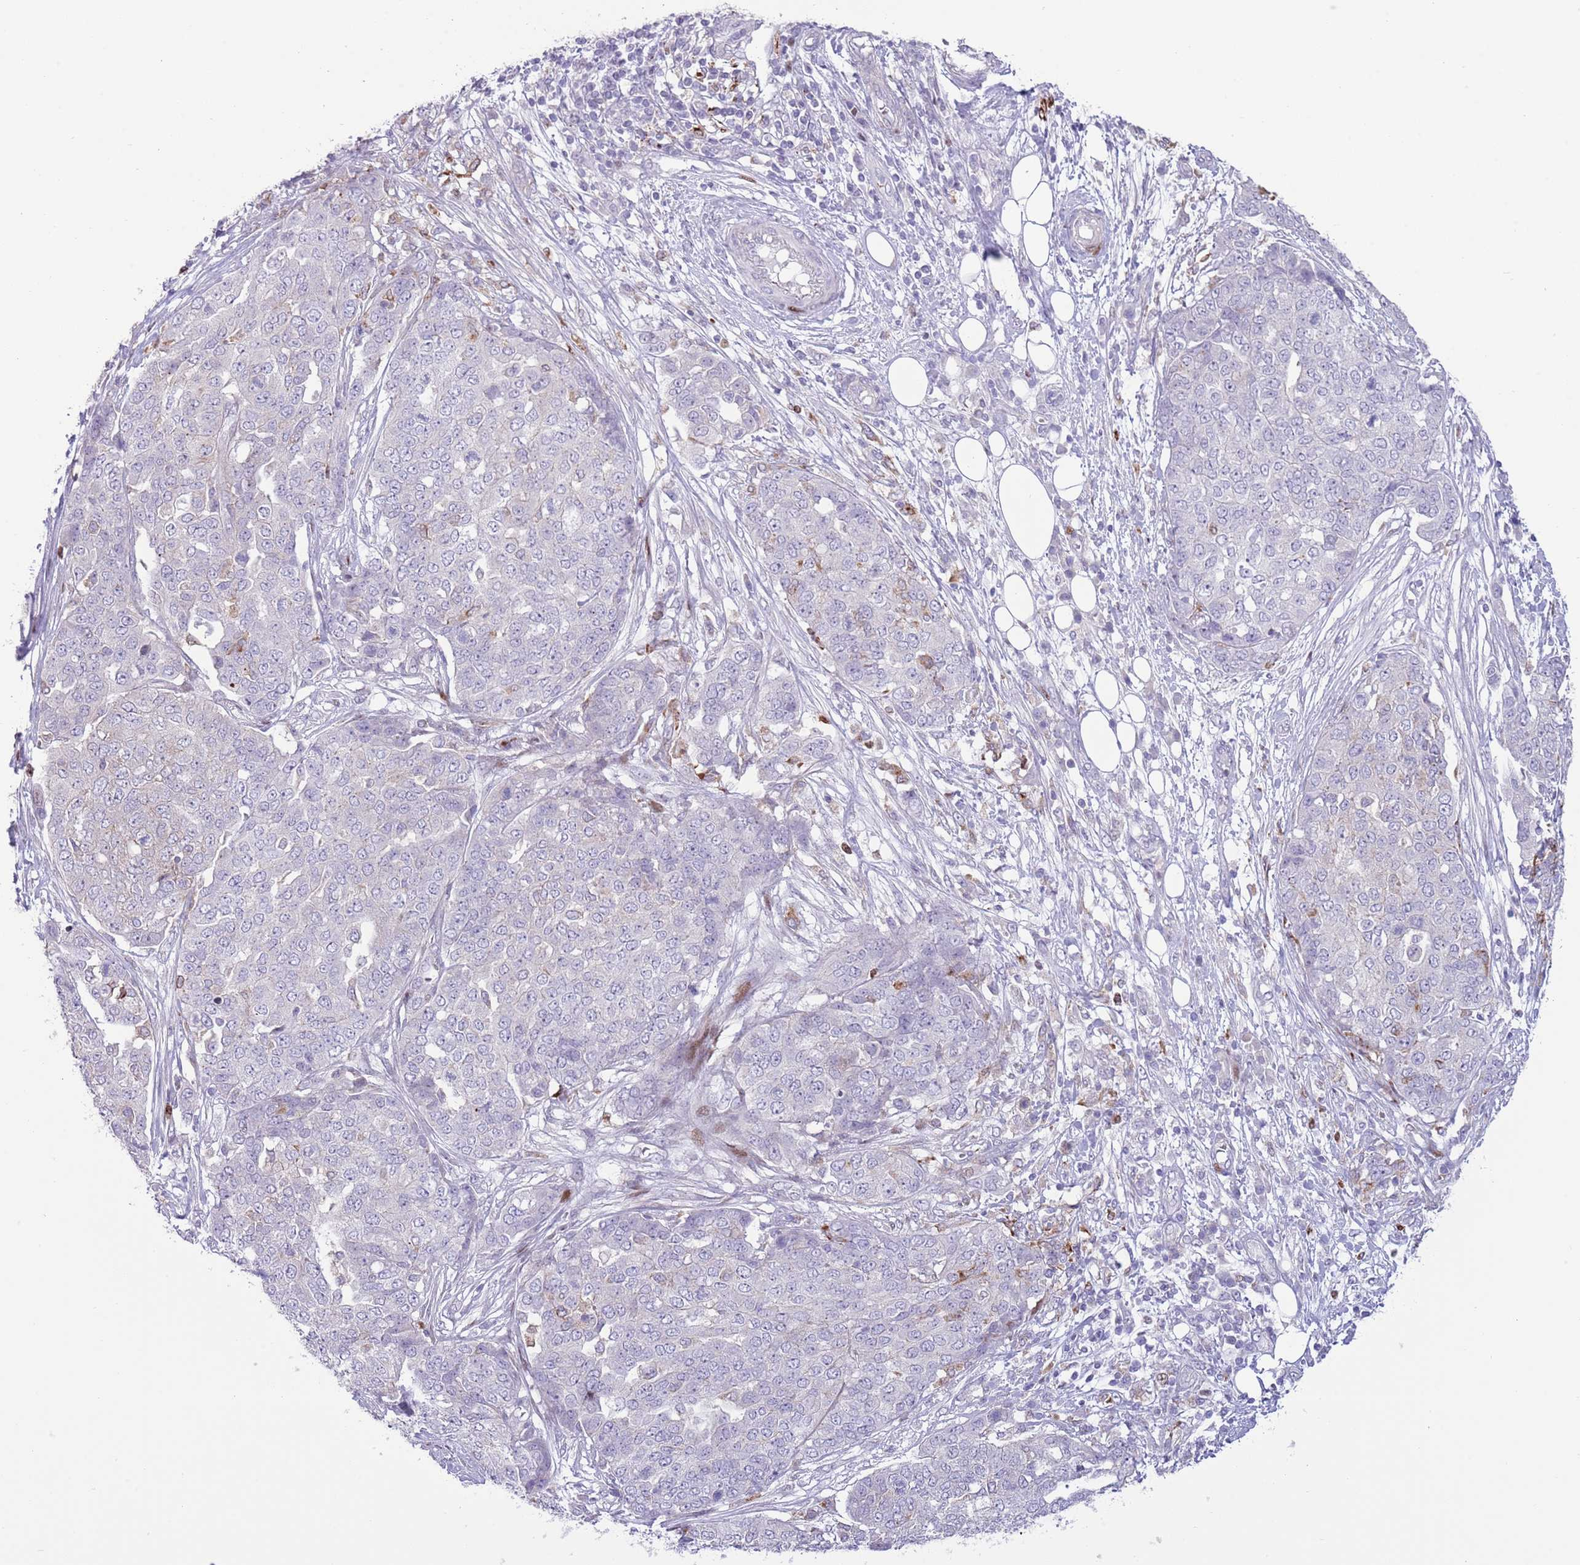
{"staining": {"intensity": "negative", "quantity": "none", "location": "none"}, "tissue": "ovarian cancer", "cell_type": "Tumor cells", "image_type": "cancer", "snomed": [{"axis": "morphology", "description": "Cystadenocarcinoma, serous, NOS"}, {"axis": "topography", "description": "Soft tissue"}, {"axis": "topography", "description": "Ovary"}], "caption": "IHC micrograph of ovarian cancer stained for a protein (brown), which displays no staining in tumor cells.", "gene": "ANO8", "patient": {"sex": "female", "age": 57}}